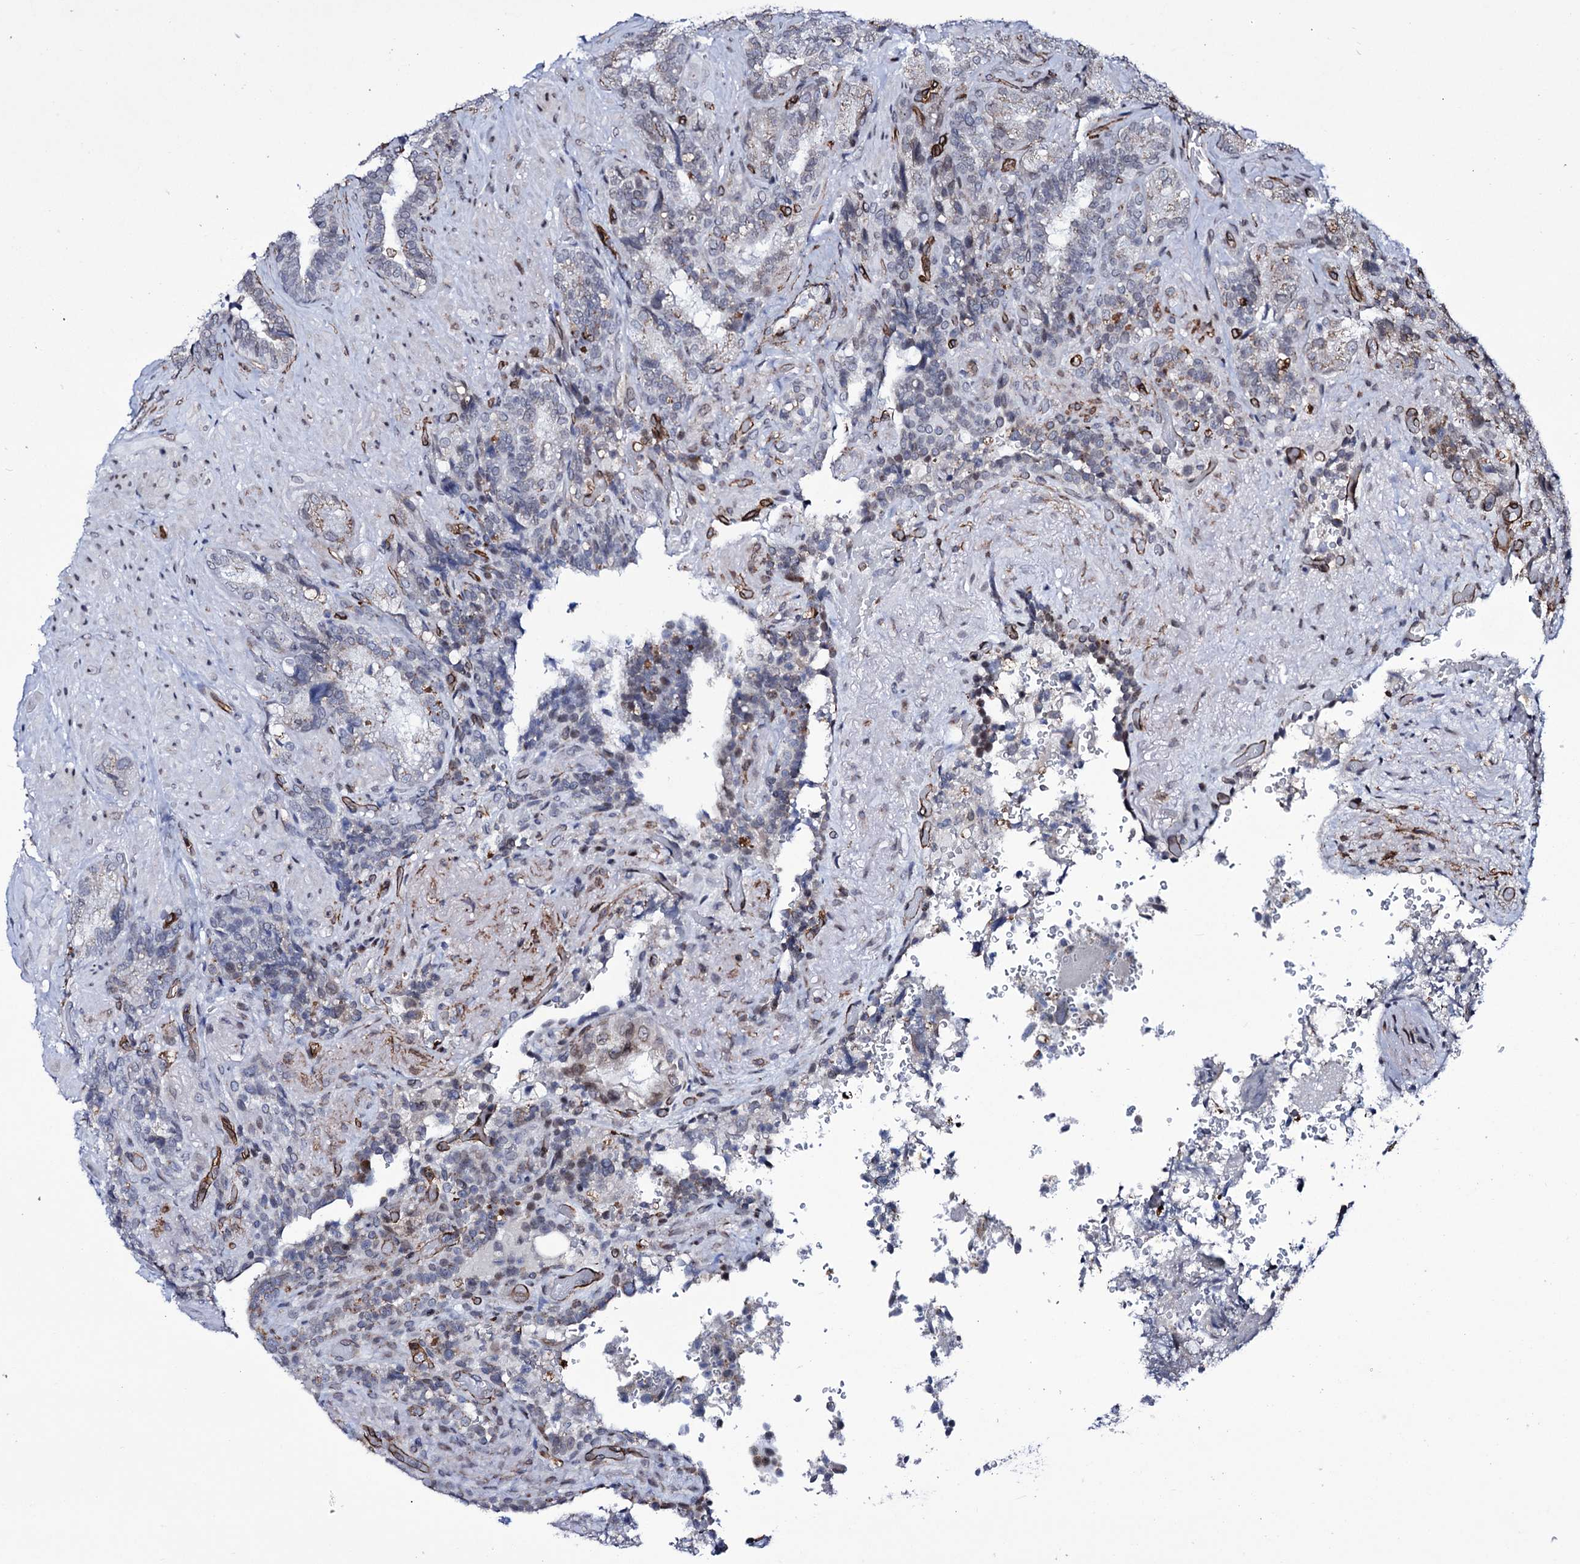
{"staining": {"intensity": "negative", "quantity": "none", "location": "none"}, "tissue": "seminal vesicle", "cell_type": "Glandular cells", "image_type": "normal", "snomed": [{"axis": "morphology", "description": "Normal tissue, NOS"}, {"axis": "topography", "description": "Prostate and seminal vesicle, NOS"}, {"axis": "topography", "description": "Prostate"}, {"axis": "topography", "description": "Seminal veicle"}], "caption": "IHC of unremarkable seminal vesicle displays no staining in glandular cells.", "gene": "ZC3H12C", "patient": {"sex": "male", "age": 67}}